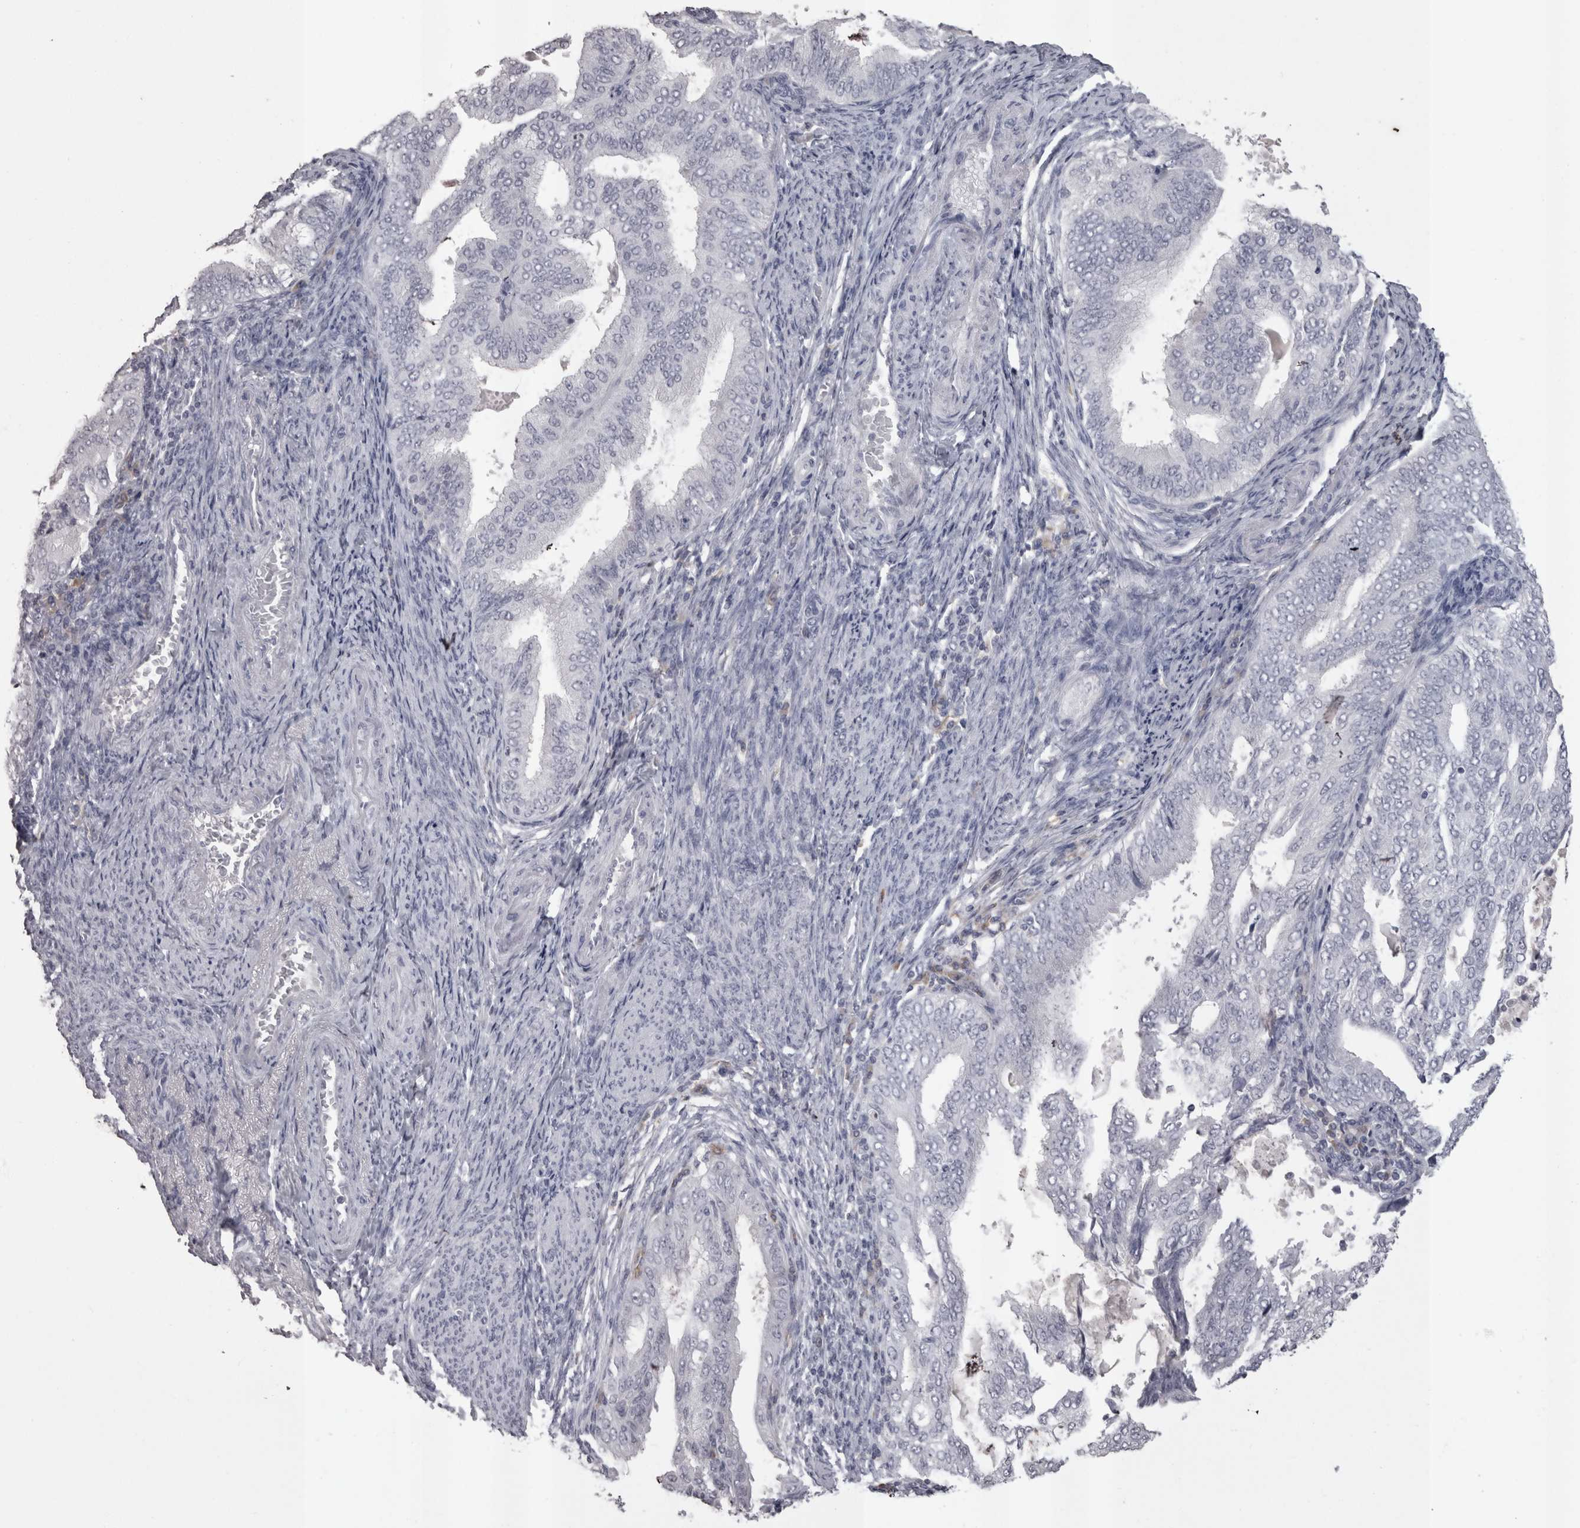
{"staining": {"intensity": "negative", "quantity": "none", "location": "none"}, "tissue": "endometrial cancer", "cell_type": "Tumor cells", "image_type": "cancer", "snomed": [{"axis": "morphology", "description": "Adenocarcinoma, NOS"}, {"axis": "topography", "description": "Endometrium"}], "caption": "High power microscopy histopathology image of an immunohistochemistry (IHC) histopathology image of endometrial adenocarcinoma, revealing no significant staining in tumor cells.", "gene": "LAX1", "patient": {"sex": "female", "age": 58}}